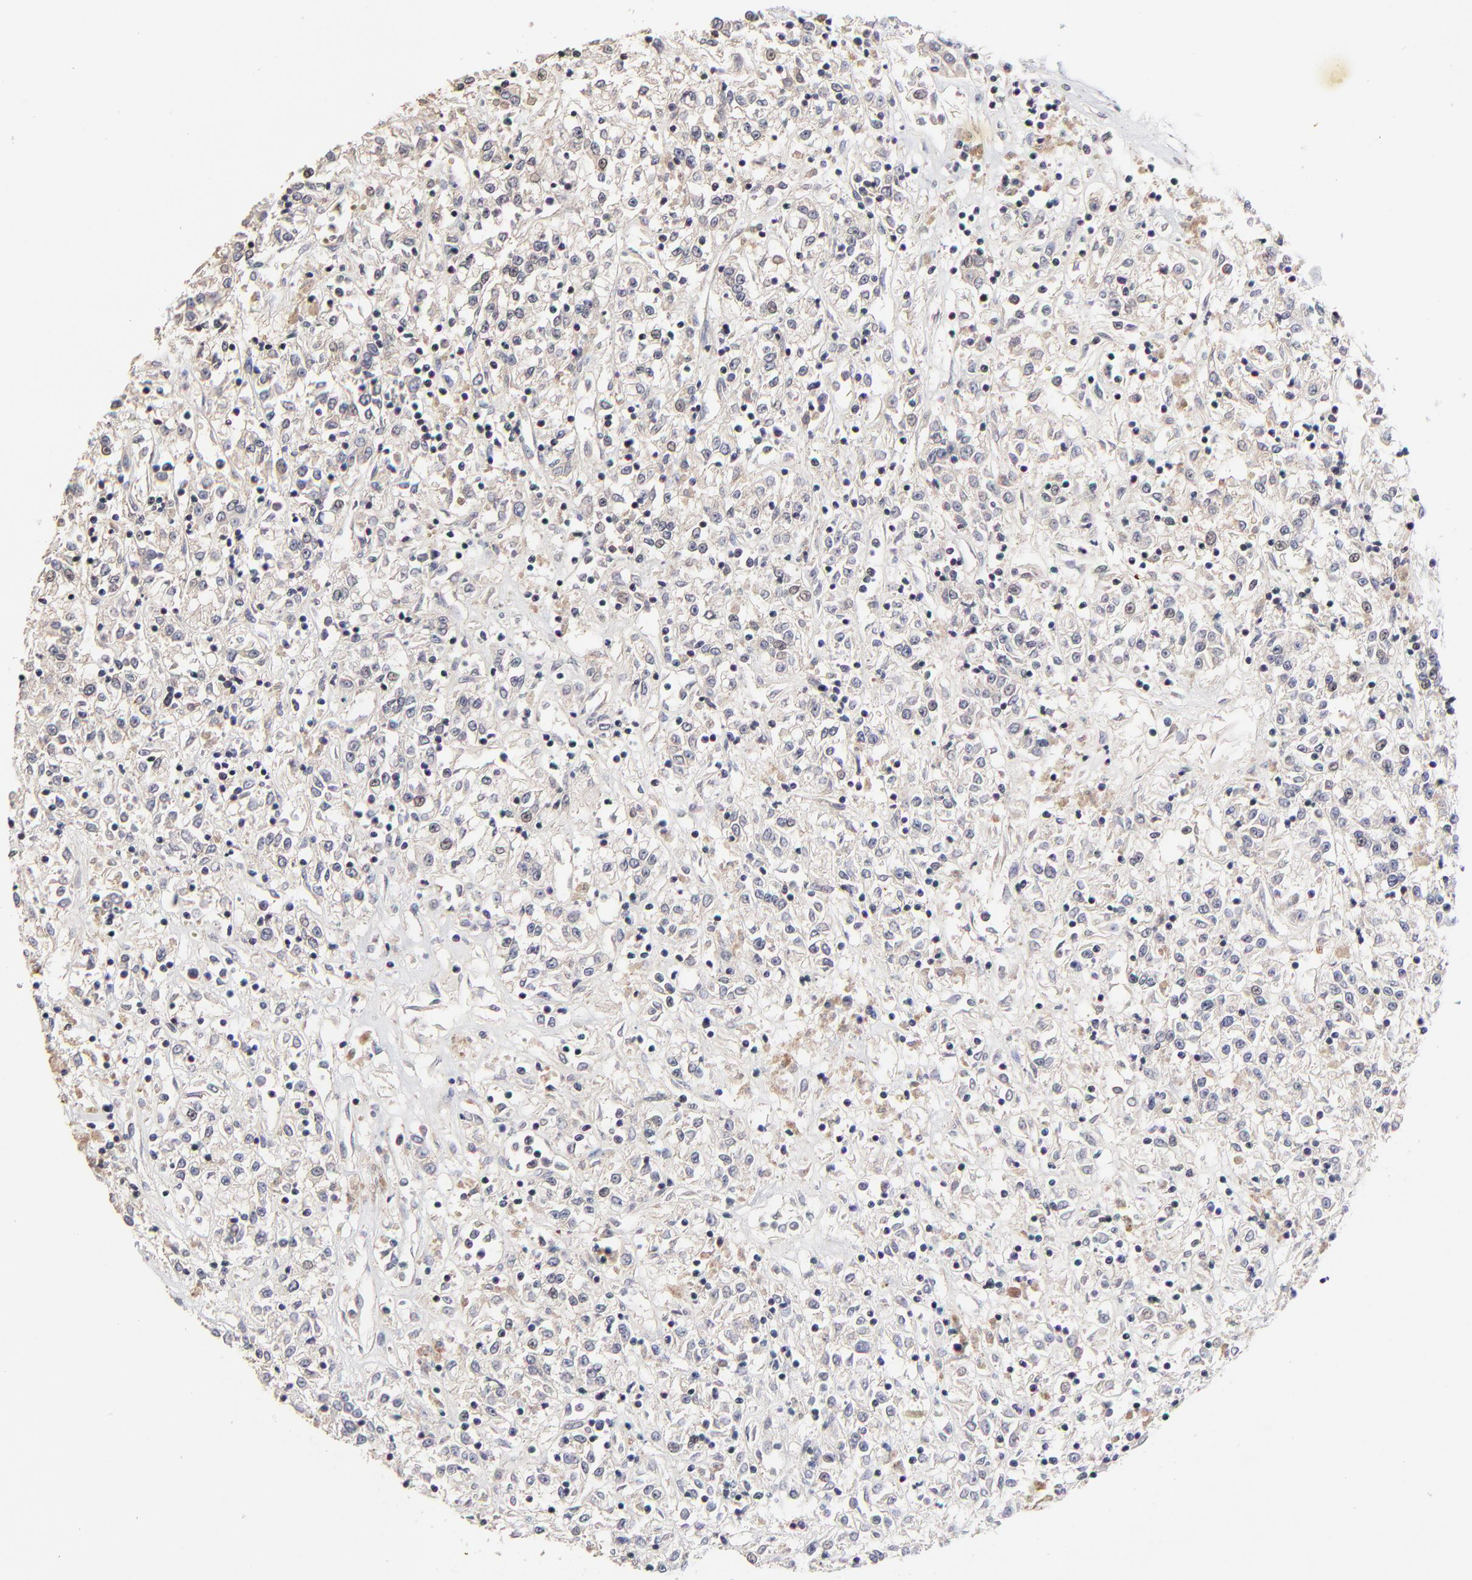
{"staining": {"intensity": "negative", "quantity": "none", "location": "none"}, "tissue": "renal cancer", "cell_type": "Tumor cells", "image_type": "cancer", "snomed": [{"axis": "morphology", "description": "Adenocarcinoma, NOS"}, {"axis": "topography", "description": "Kidney"}], "caption": "DAB (3,3'-diaminobenzidine) immunohistochemical staining of human renal adenocarcinoma exhibits no significant positivity in tumor cells.", "gene": "FRMD8", "patient": {"sex": "female", "age": 76}}